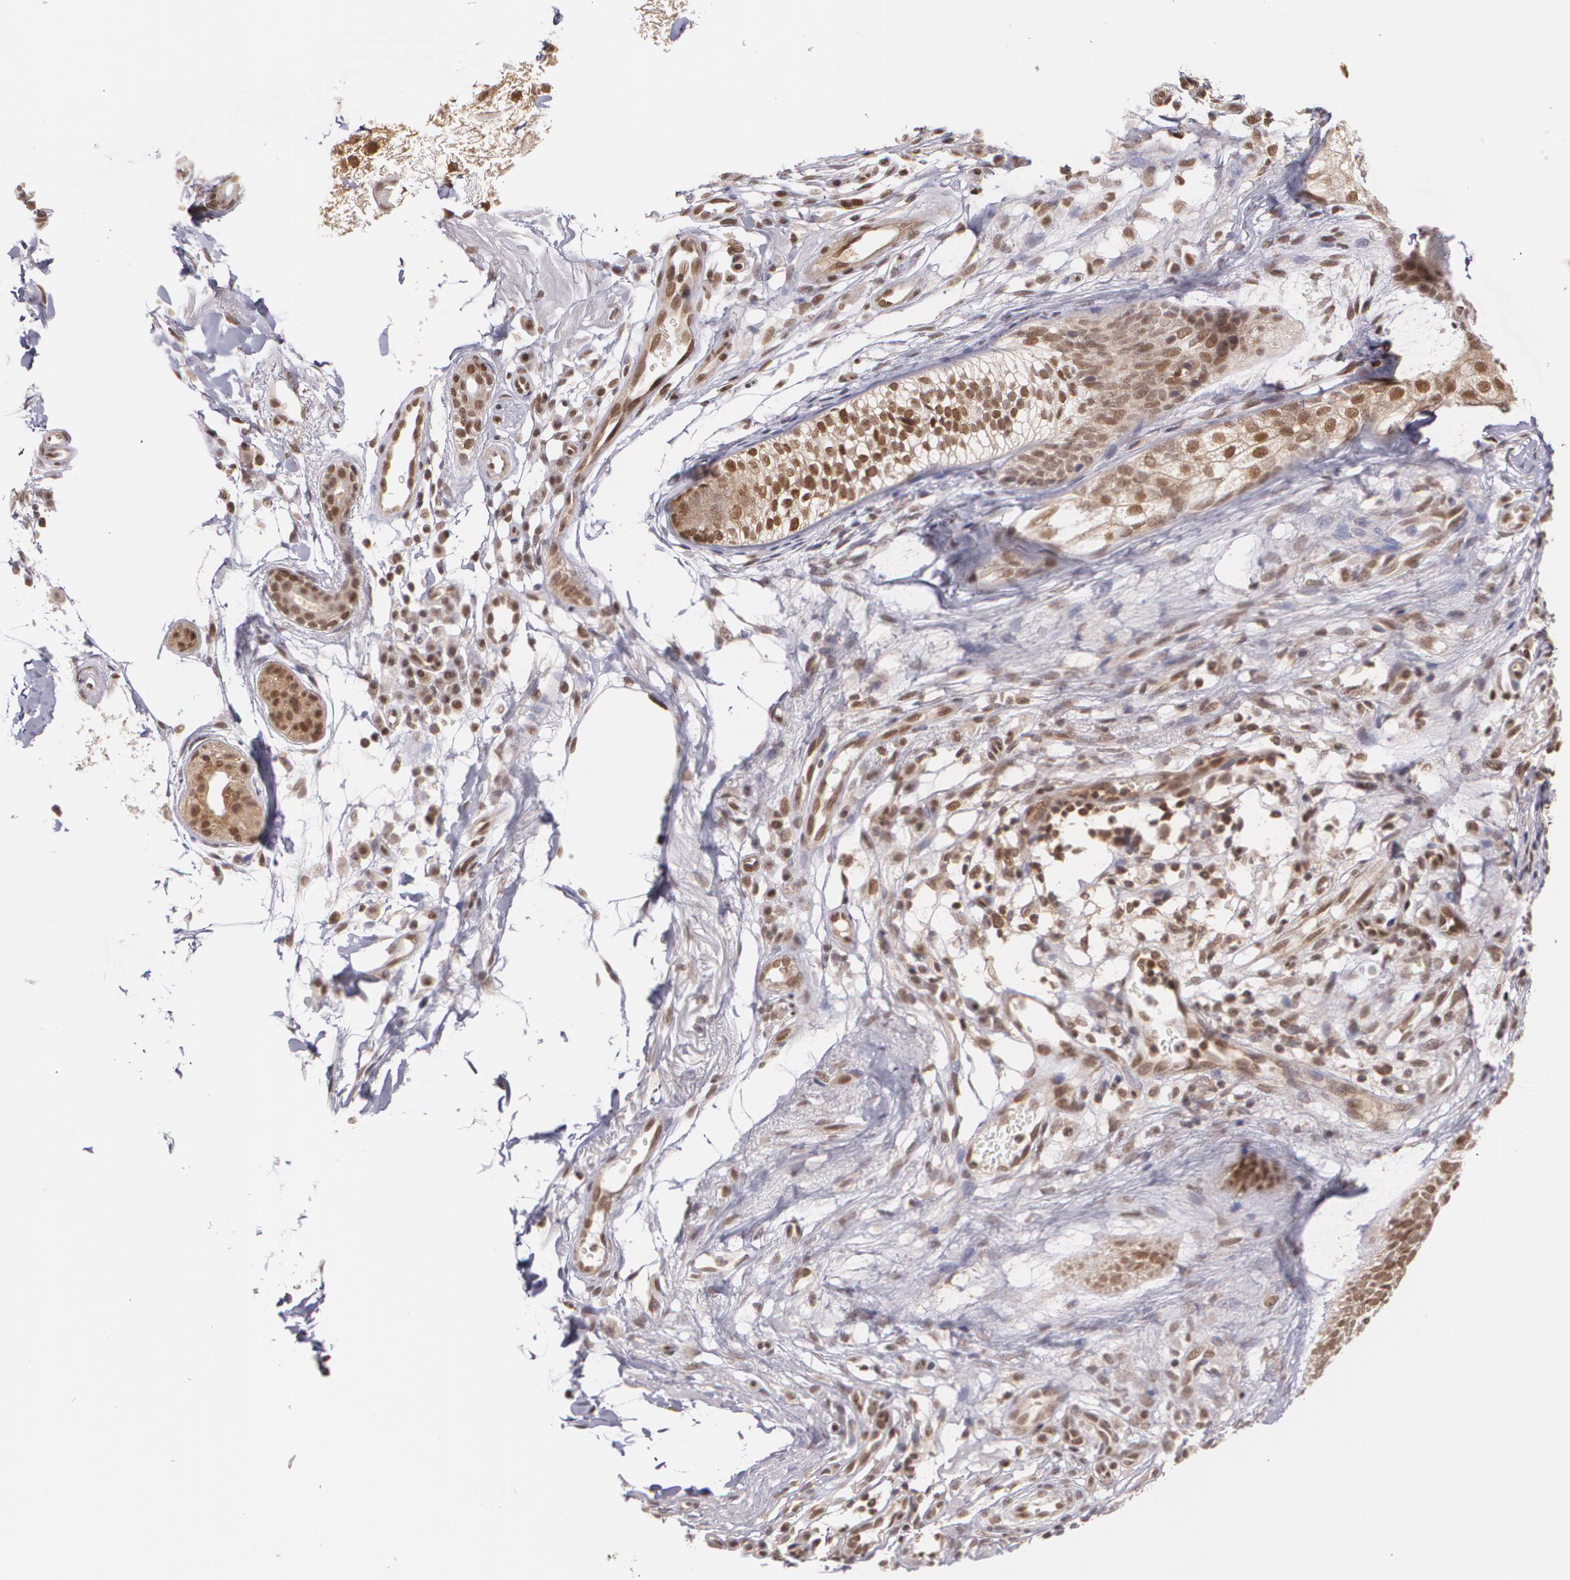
{"staining": {"intensity": "moderate", "quantity": "25%-75%", "location": "nuclear"}, "tissue": "skin cancer", "cell_type": "Tumor cells", "image_type": "cancer", "snomed": [{"axis": "morphology", "description": "Basal cell carcinoma"}, {"axis": "topography", "description": "Skin"}], "caption": "High-power microscopy captured an immunohistochemistry histopathology image of skin cancer, revealing moderate nuclear positivity in about 25%-75% of tumor cells. Immunohistochemistry (ihc) stains the protein in brown and the nuclei are stained blue.", "gene": "CUL2", "patient": {"sex": "male", "age": 74}}